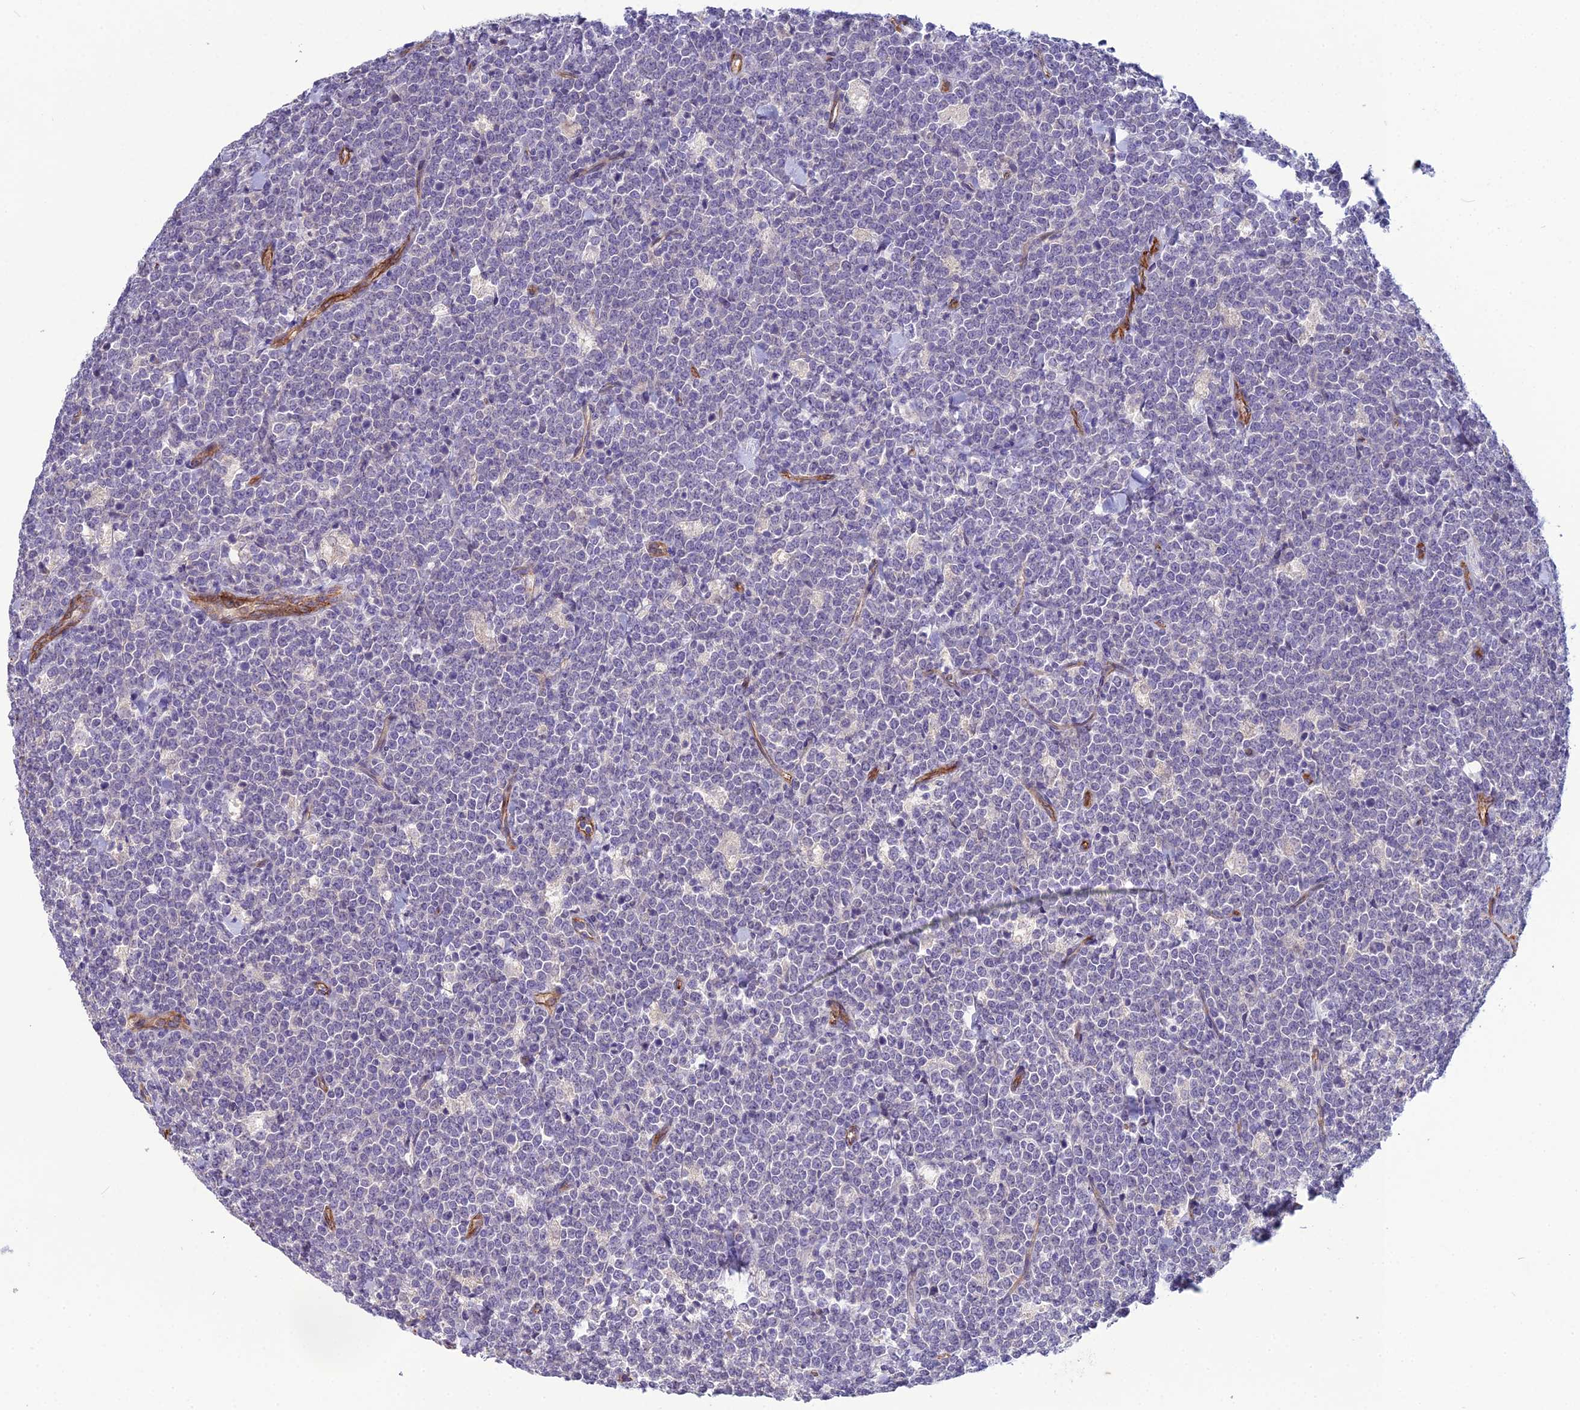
{"staining": {"intensity": "negative", "quantity": "none", "location": "none"}, "tissue": "lymphoma", "cell_type": "Tumor cells", "image_type": "cancer", "snomed": [{"axis": "morphology", "description": "Malignant lymphoma, non-Hodgkin's type, High grade"}, {"axis": "topography", "description": "Small intestine"}], "caption": "Immunohistochemistry photomicrograph of neoplastic tissue: human high-grade malignant lymphoma, non-Hodgkin's type stained with DAB shows no significant protein positivity in tumor cells. (DAB (3,3'-diaminobenzidine) immunohistochemistry with hematoxylin counter stain).", "gene": "CFAP47", "patient": {"sex": "male", "age": 8}}